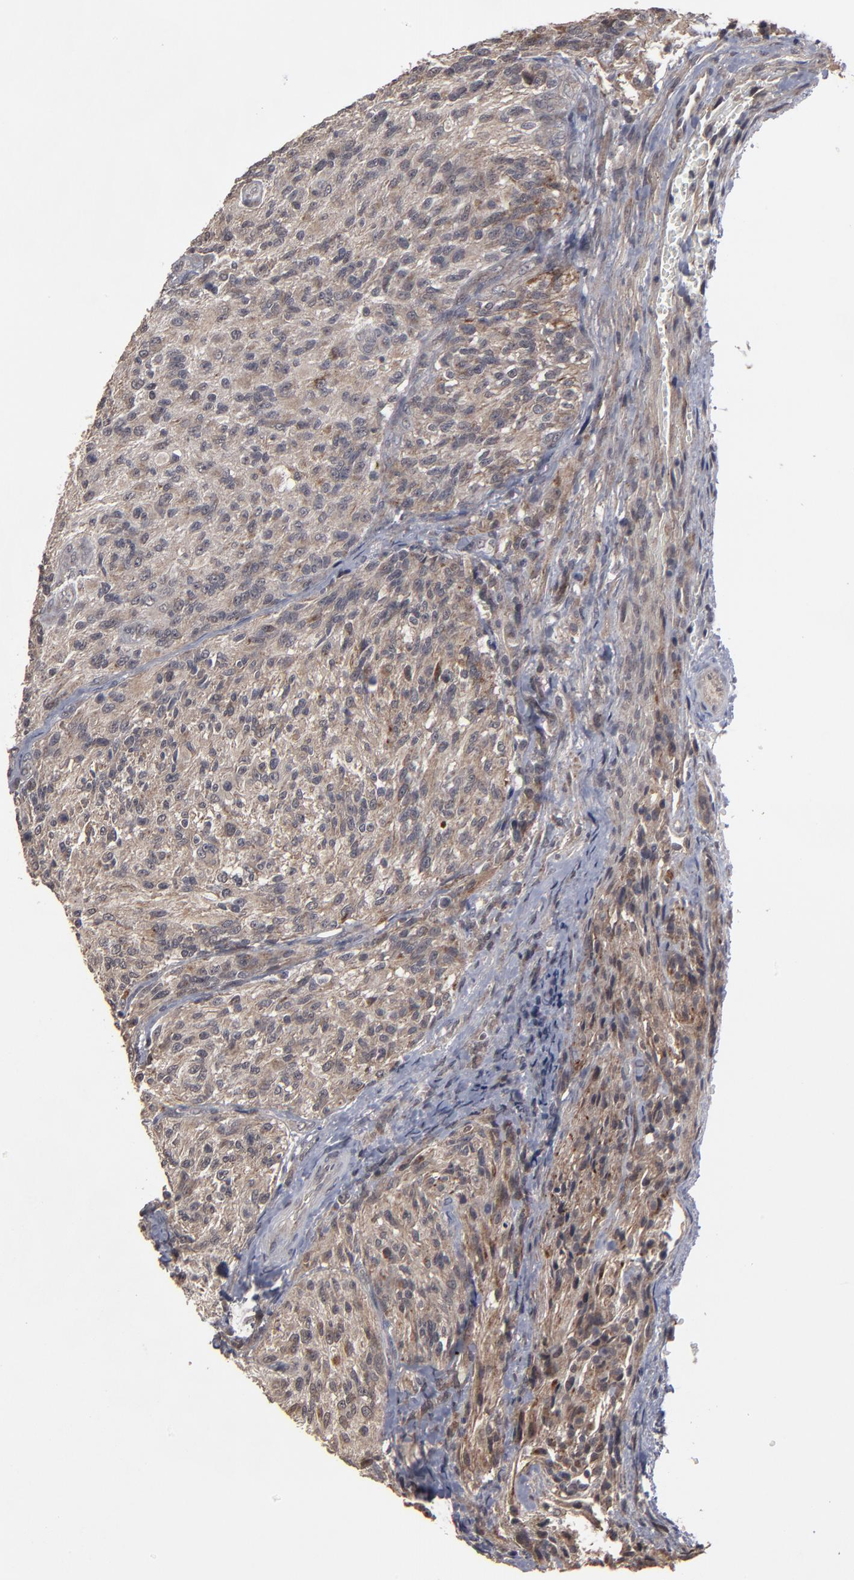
{"staining": {"intensity": "moderate", "quantity": "25%-75%", "location": "cytoplasmic/membranous"}, "tissue": "glioma", "cell_type": "Tumor cells", "image_type": "cancer", "snomed": [{"axis": "morphology", "description": "Normal tissue, NOS"}, {"axis": "morphology", "description": "Glioma, malignant, High grade"}, {"axis": "topography", "description": "Cerebral cortex"}], "caption": "A high-resolution histopathology image shows immunohistochemistry (IHC) staining of high-grade glioma (malignant), which reveals moderate cytoplasmic/membranous staining in about 25%-75% of tumor cells. (brown staining indicates protein expression, while blue staining denotes nuclei).", "gene": "SLC22A17", "patient": {"sex": "male", "age": 56}}